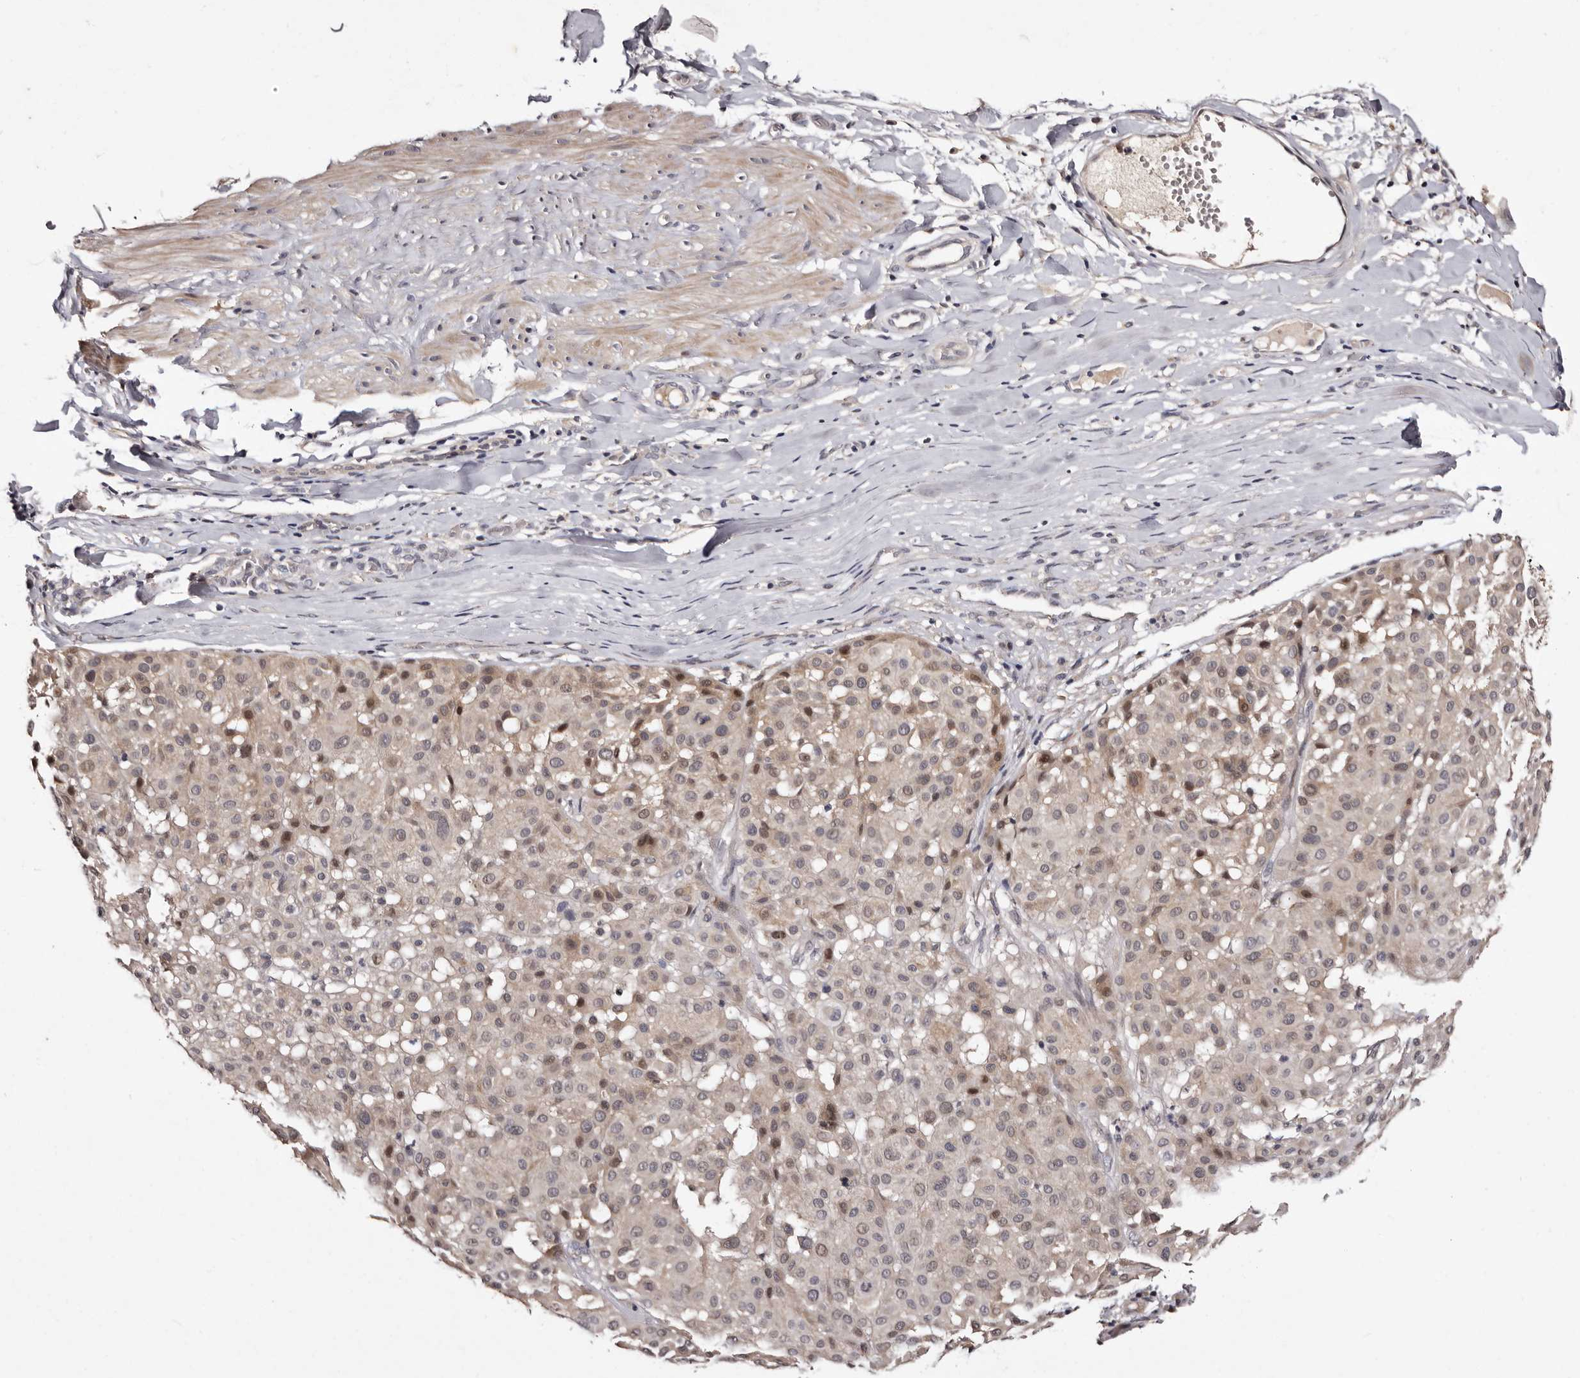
{"staining": {"intensity": "weak", "quantity": "25%-75%", "location": "cytoplasmic/membranous,nuclear"}, "tissue": "melanoma", "cell_type": "Tumor cells", "image_type": "cancer", "snomed": [{"axis": "morphology", "description": "Malignant melanoma, Metastatic site"}, {"axis": "topography", "description": "Soft tissue"}], "caption": "A photomicrograph of human malignant melanoma (metastatic site) stained for a protein shows weak cytoplasmic/membranous and nuclear brown staining in tumor cells.", "gene": "LANCL2", "patient": {"sex": "male", "age": 41}}